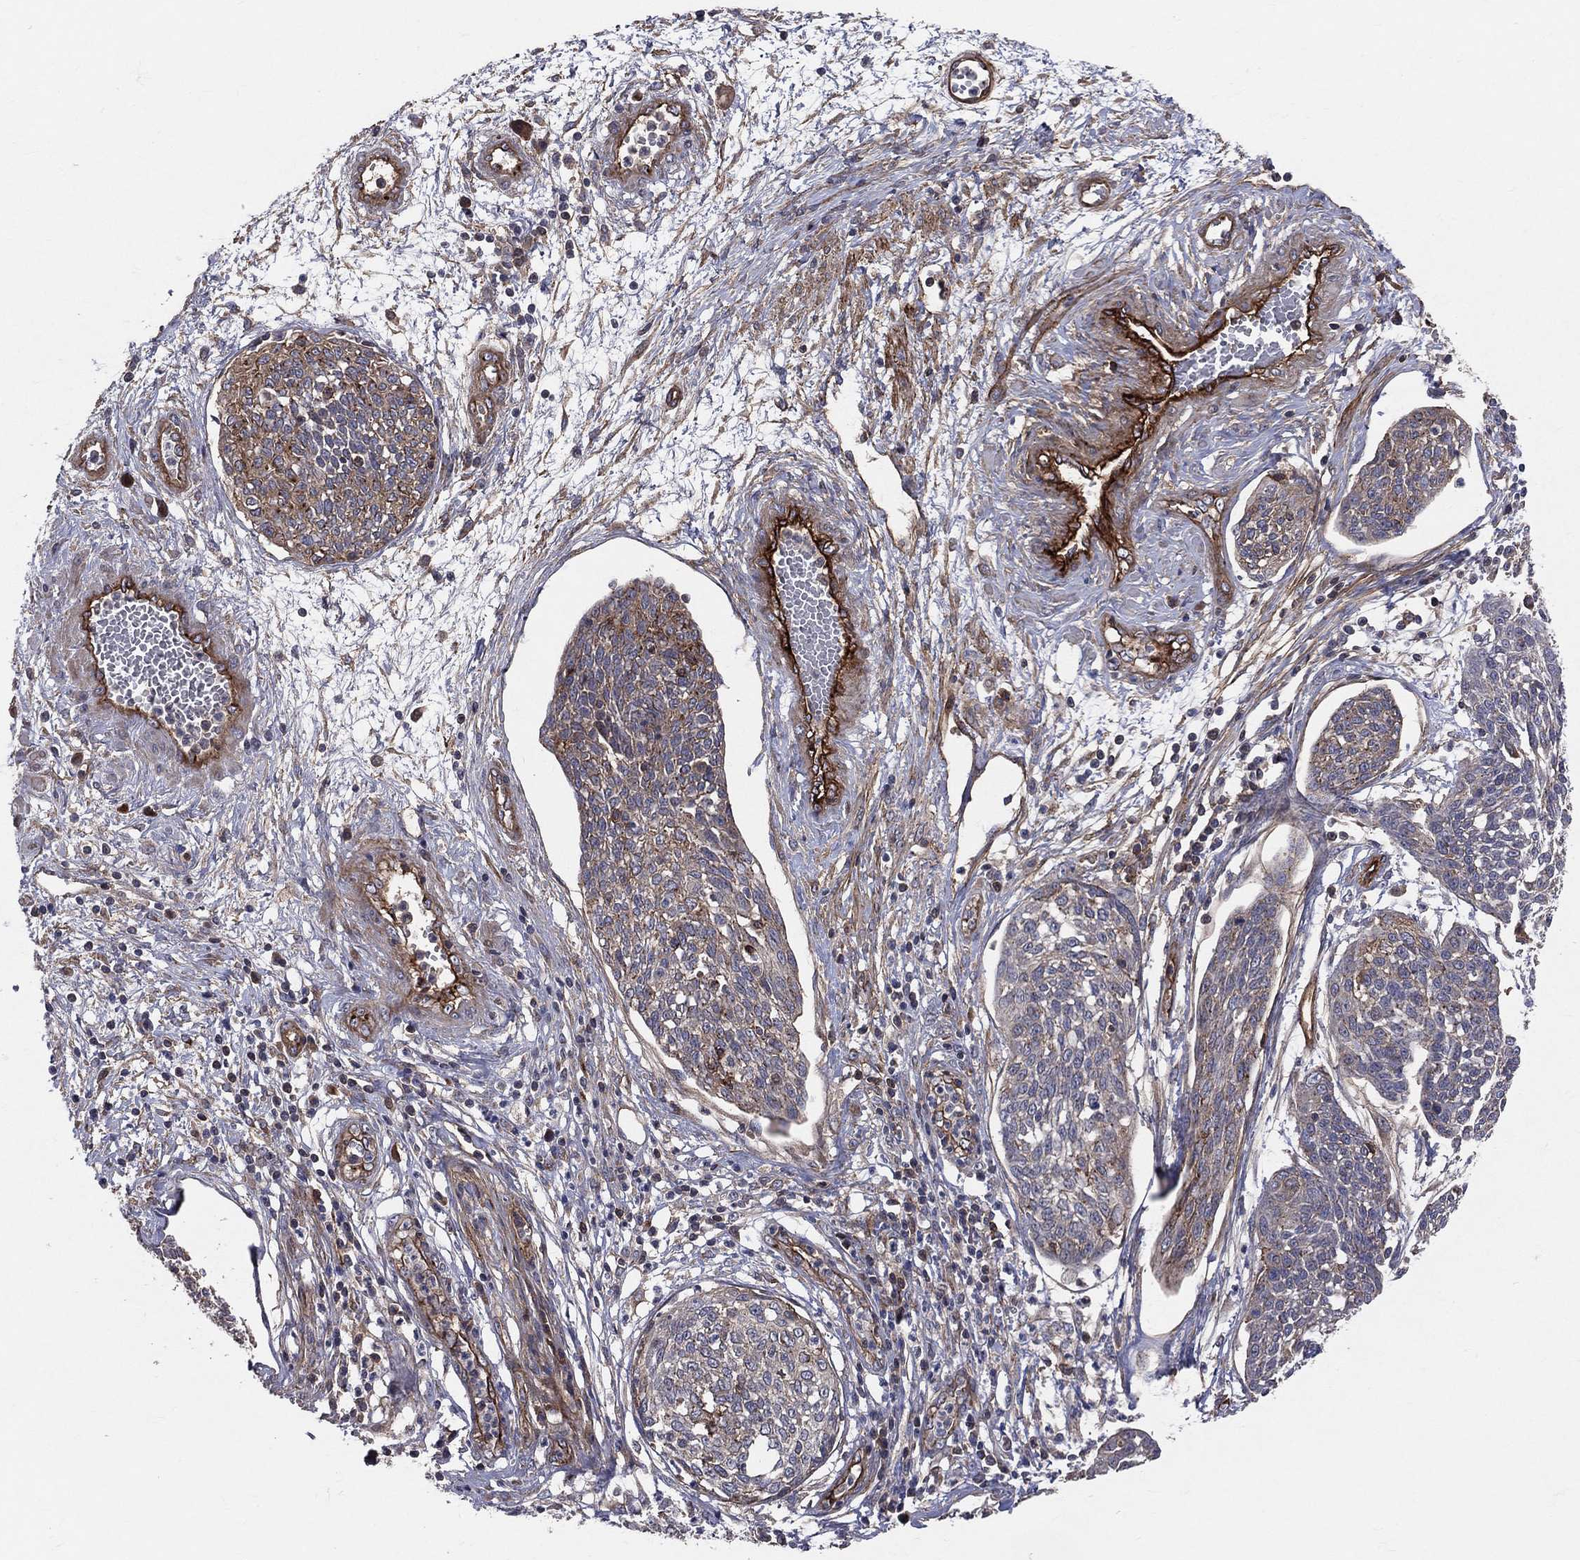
{"staining": {"intensity": "negative", "quantity": "none", "location": "none"}, "tissue": "cervical cancer", "cell_type": "Tumor cells", "image_type": "cancer", "snomed": [{"axis": "morphology", "description": "Squamous cell carcinoma, NOS"}, {"axis": "topography", "description": "Cervix"}], "caption": "Immunohistochemistry histopathology image of neoplastic tissue: human squamous cell carcinoma (cervical) stained with DAB exhibits no significant protein staining in tumor cells. (DAB (3,3'-diaminobenzidine) IHC, high magnification).", "gene": "ENTPD1", "patient": {"sex": "female", "age": 34}}